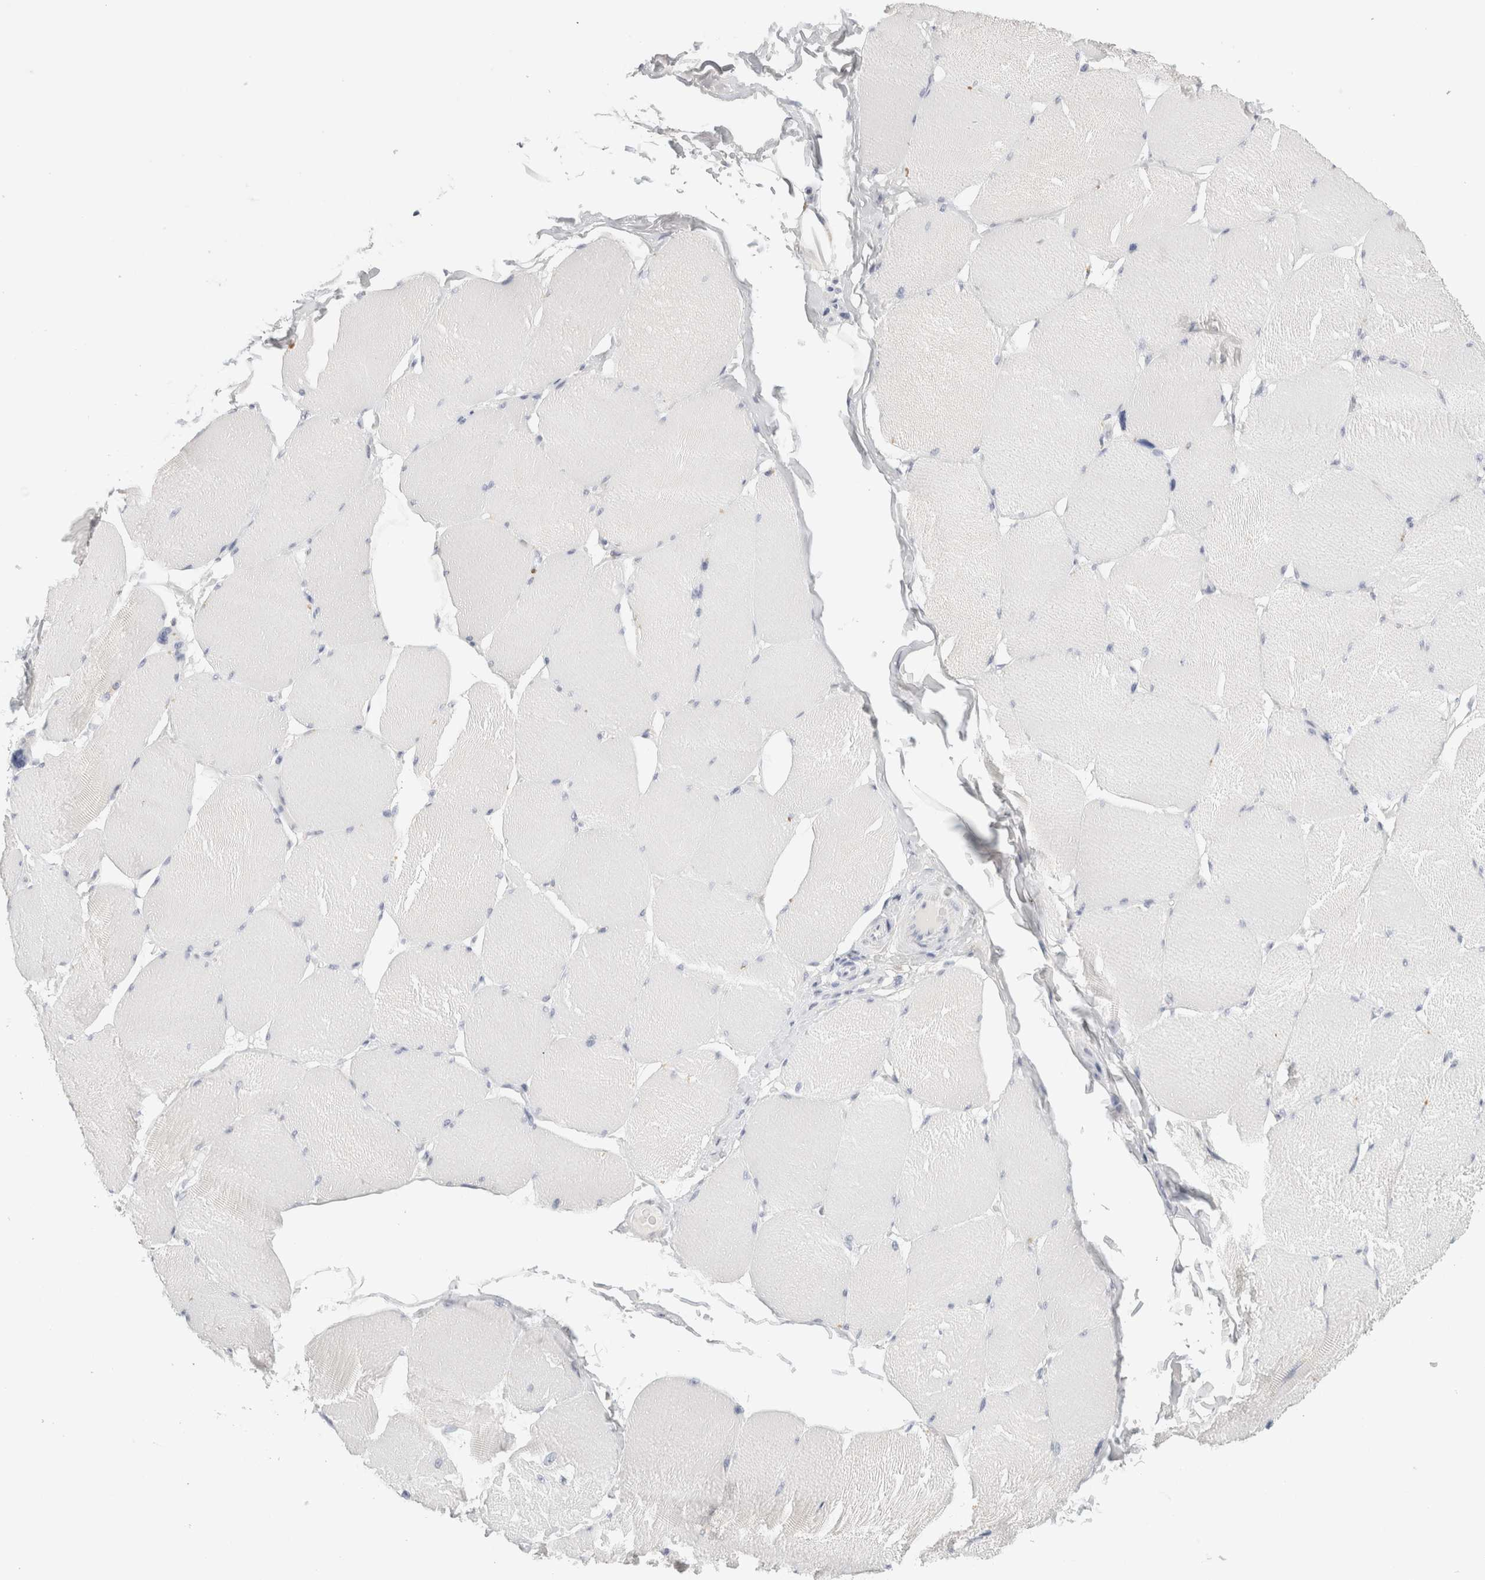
{"staining": {"intensity": "negative", "quantity": "none", "location": "none"}, "tissue": "skeletal muscle", "cell_type": "Myocytes", "image_type": "normal", "snomed": [{"axis": "morphology", "description": "Normal tissue, NOS"}, {"axis": "topography", "description": "Skin"}, {"axis": "topography", "description": "Skeletal muscle"}], "caption": "DAB immunohistochemical staining of normal skeletal muscle shows no significant staining in myocytes.", "gene": "FGL2", "patient": {"sex": "male", "age": 83}}